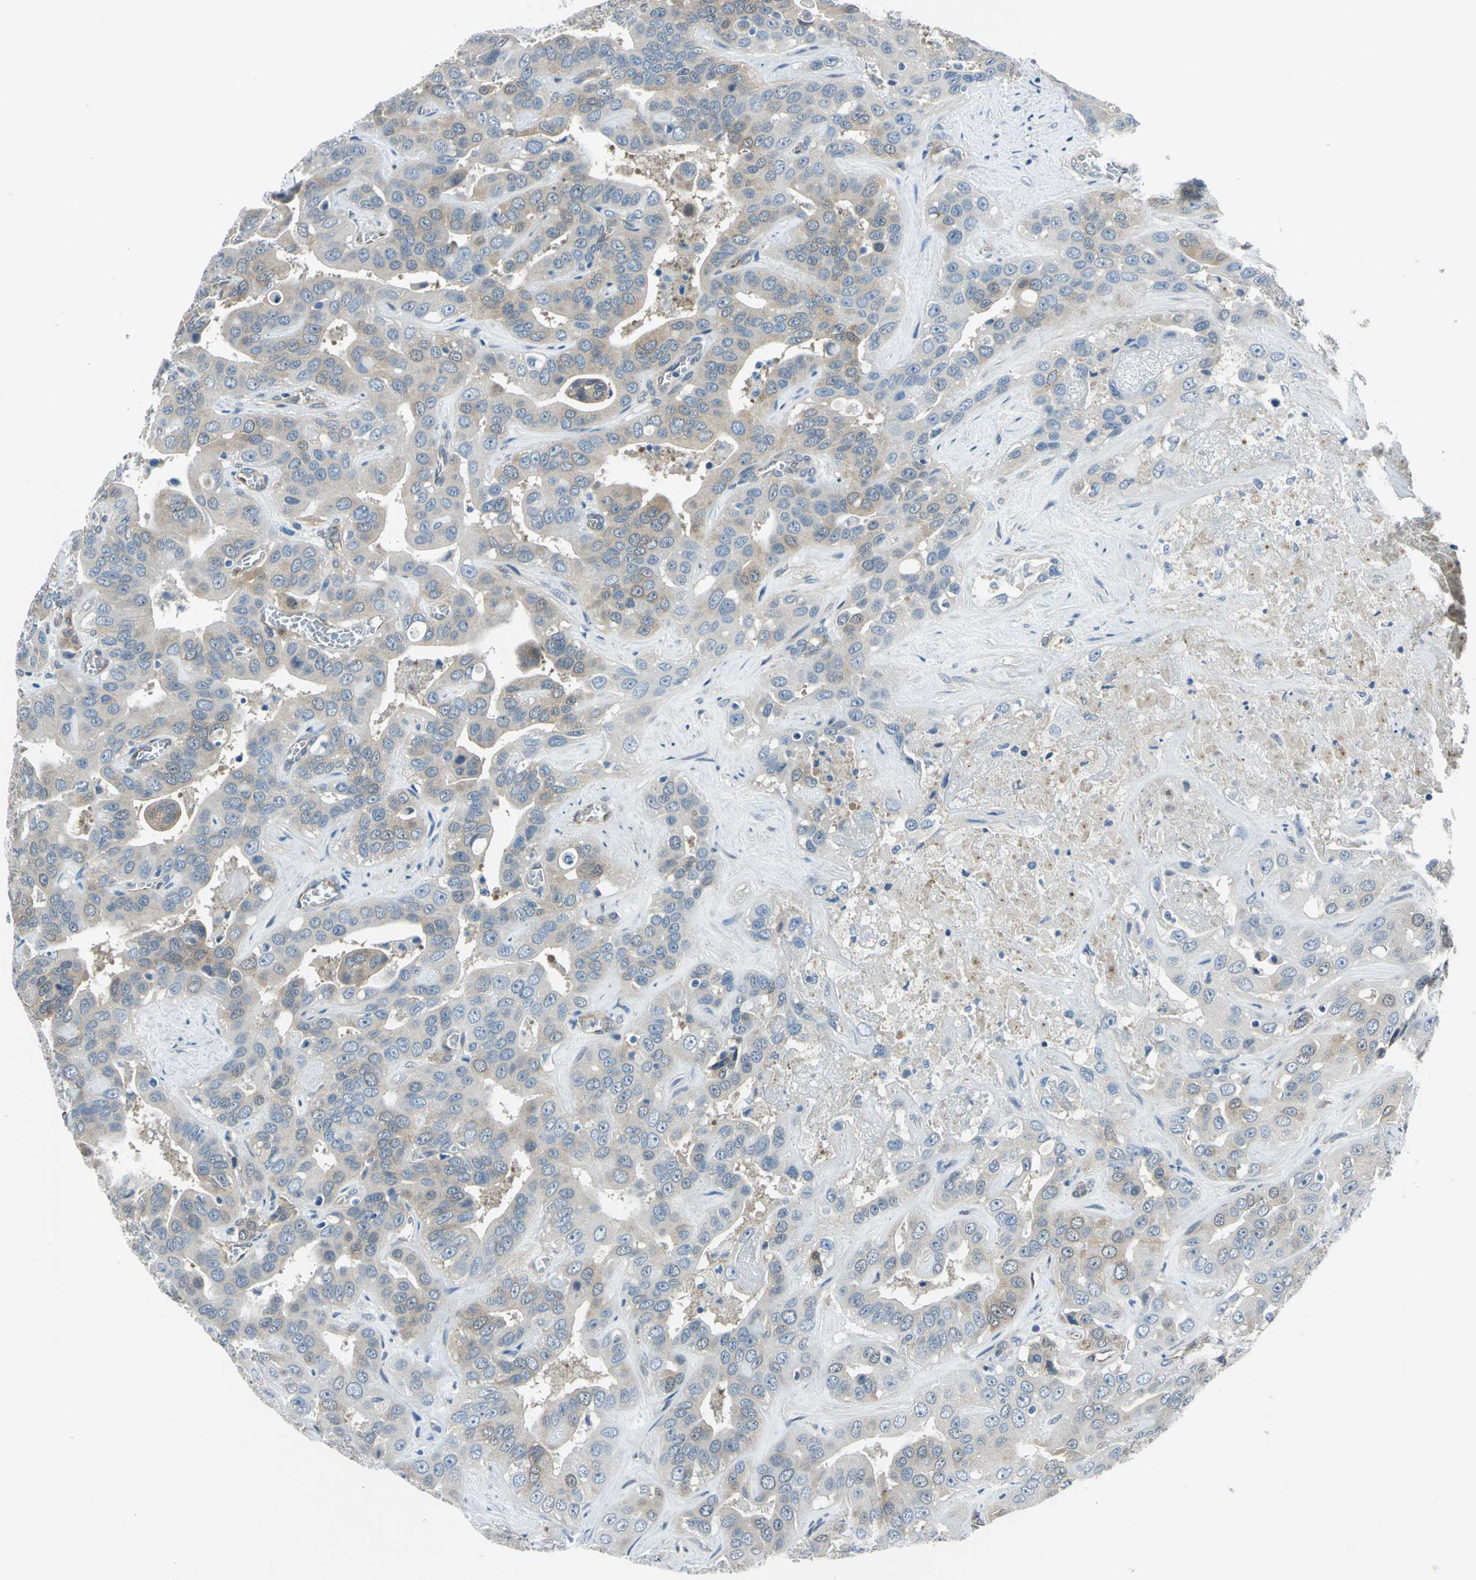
{"staining": {"intensity": "weak", "quantity": "25%-75%", "location": "cytoplasmic/membranous"}, "tissue": "liver cancer", "cell_type": "Tumor cells", "image_type": "cancer", "snomed": [{"axis": "morphology", "description": "Cholangiocarcinoma"}, {"axis": "topography", "description": "Liver"}], "caption": "This photomicrograph shows immunohistochemistry staining of liver cholangiocarcinoma, with low weak cytoplasmic/membranous positivity in approximately 25%-75% of tumor cells.", "gene": "CDC42EP1", "patient": {"sex": "female", "age": 52}}